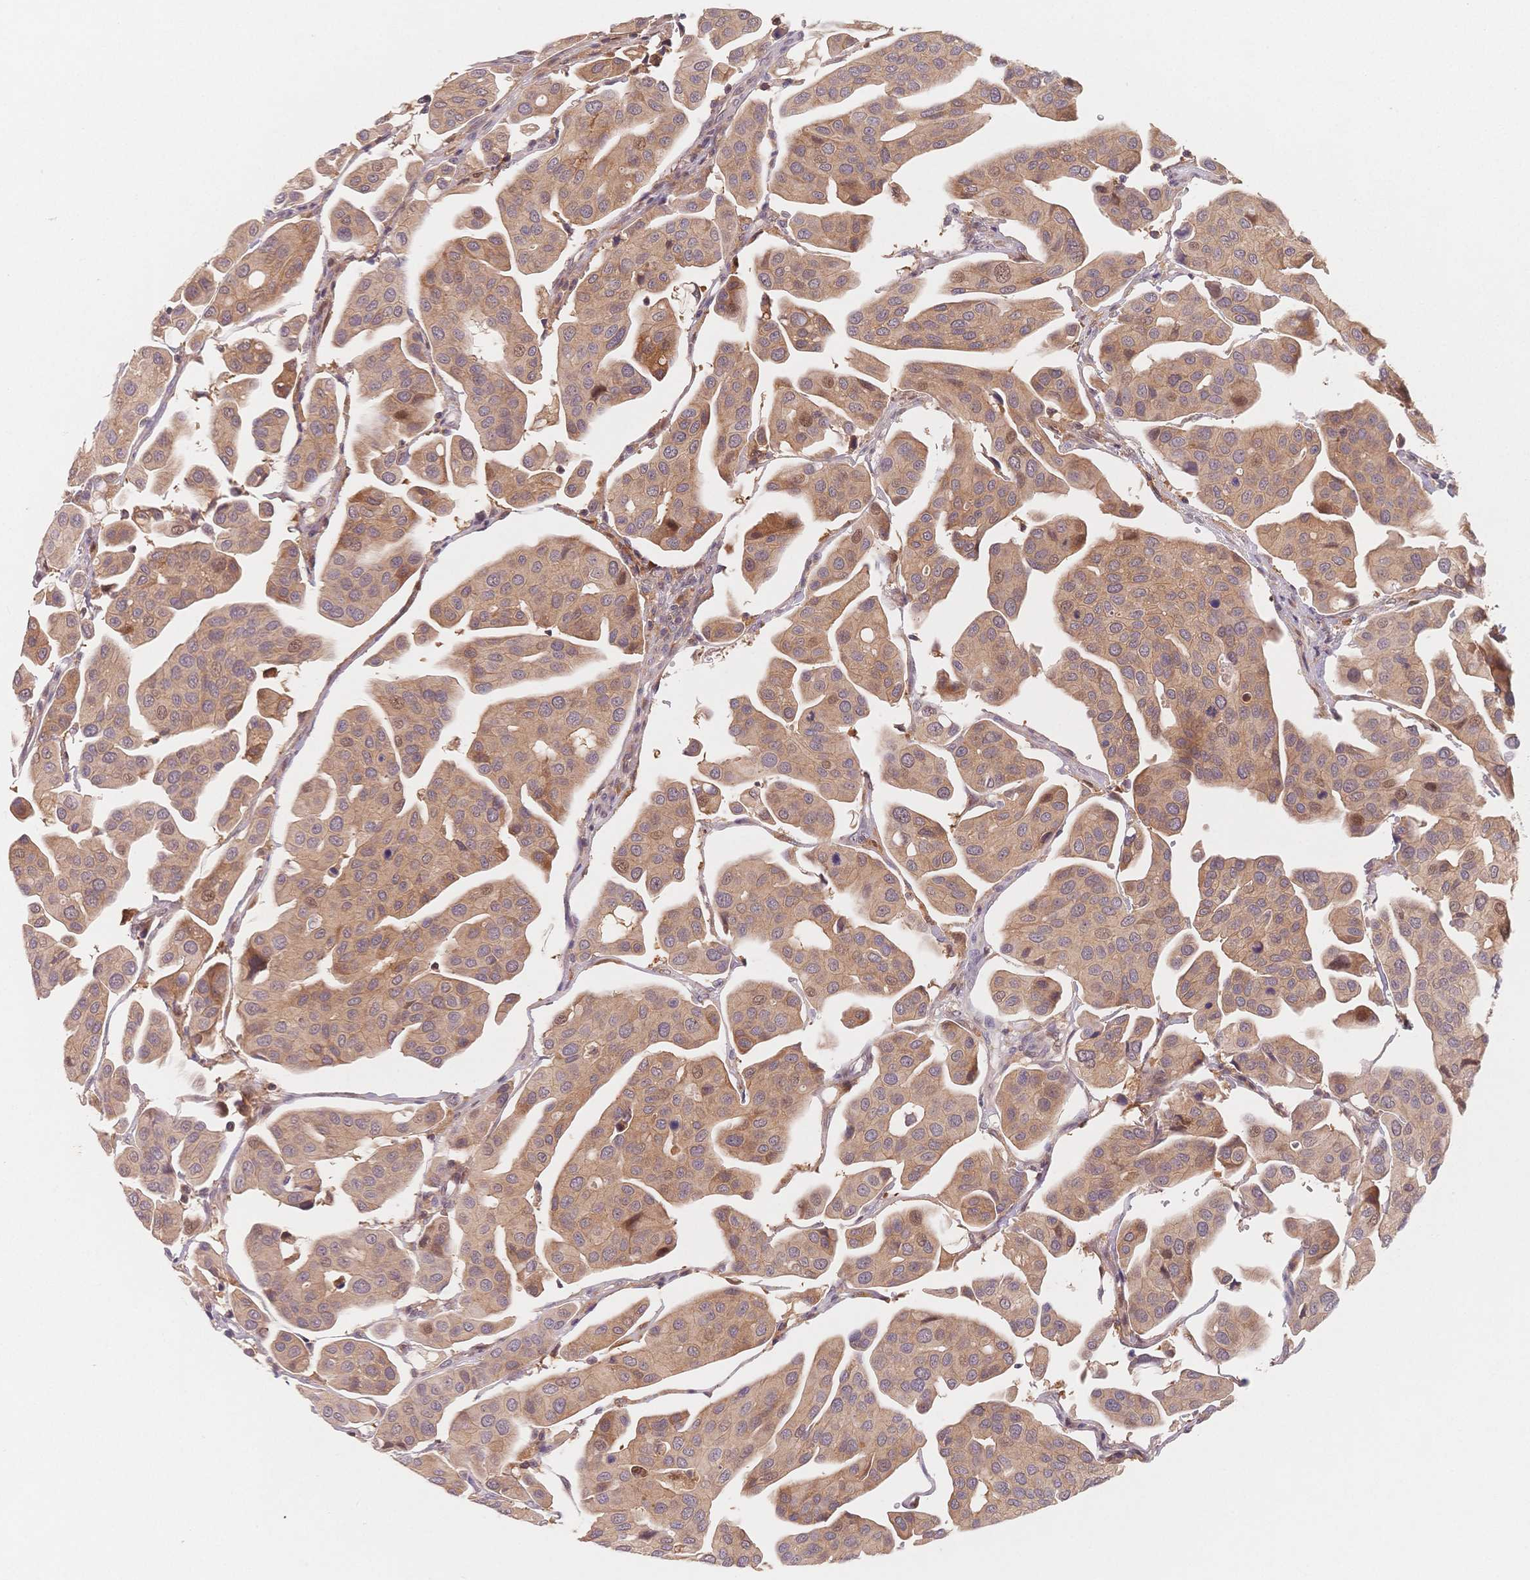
{"staining": {"intensity": "weak", "quantity": ">75%", "location": "cytoplasmic/membranous"}, "tissue": "renal cancer", "cell_type": "Tumor cells", "image_type": "cancer", "snomed": [{"axis": "morphology", "description": "Adenocarcinoma, NOS"}, {"axis": "topography", "description": "Urinary bladder"}], "caption": "Approximately >75% of tumor cells in human renal cancer (adenocarcinoma) reveal weak cytoplasmic/membranous protein staining as visualized by brown immunohistochemical staining.", "gene": "C12orf75", "patient": {"sex": "male", "age": 61}}